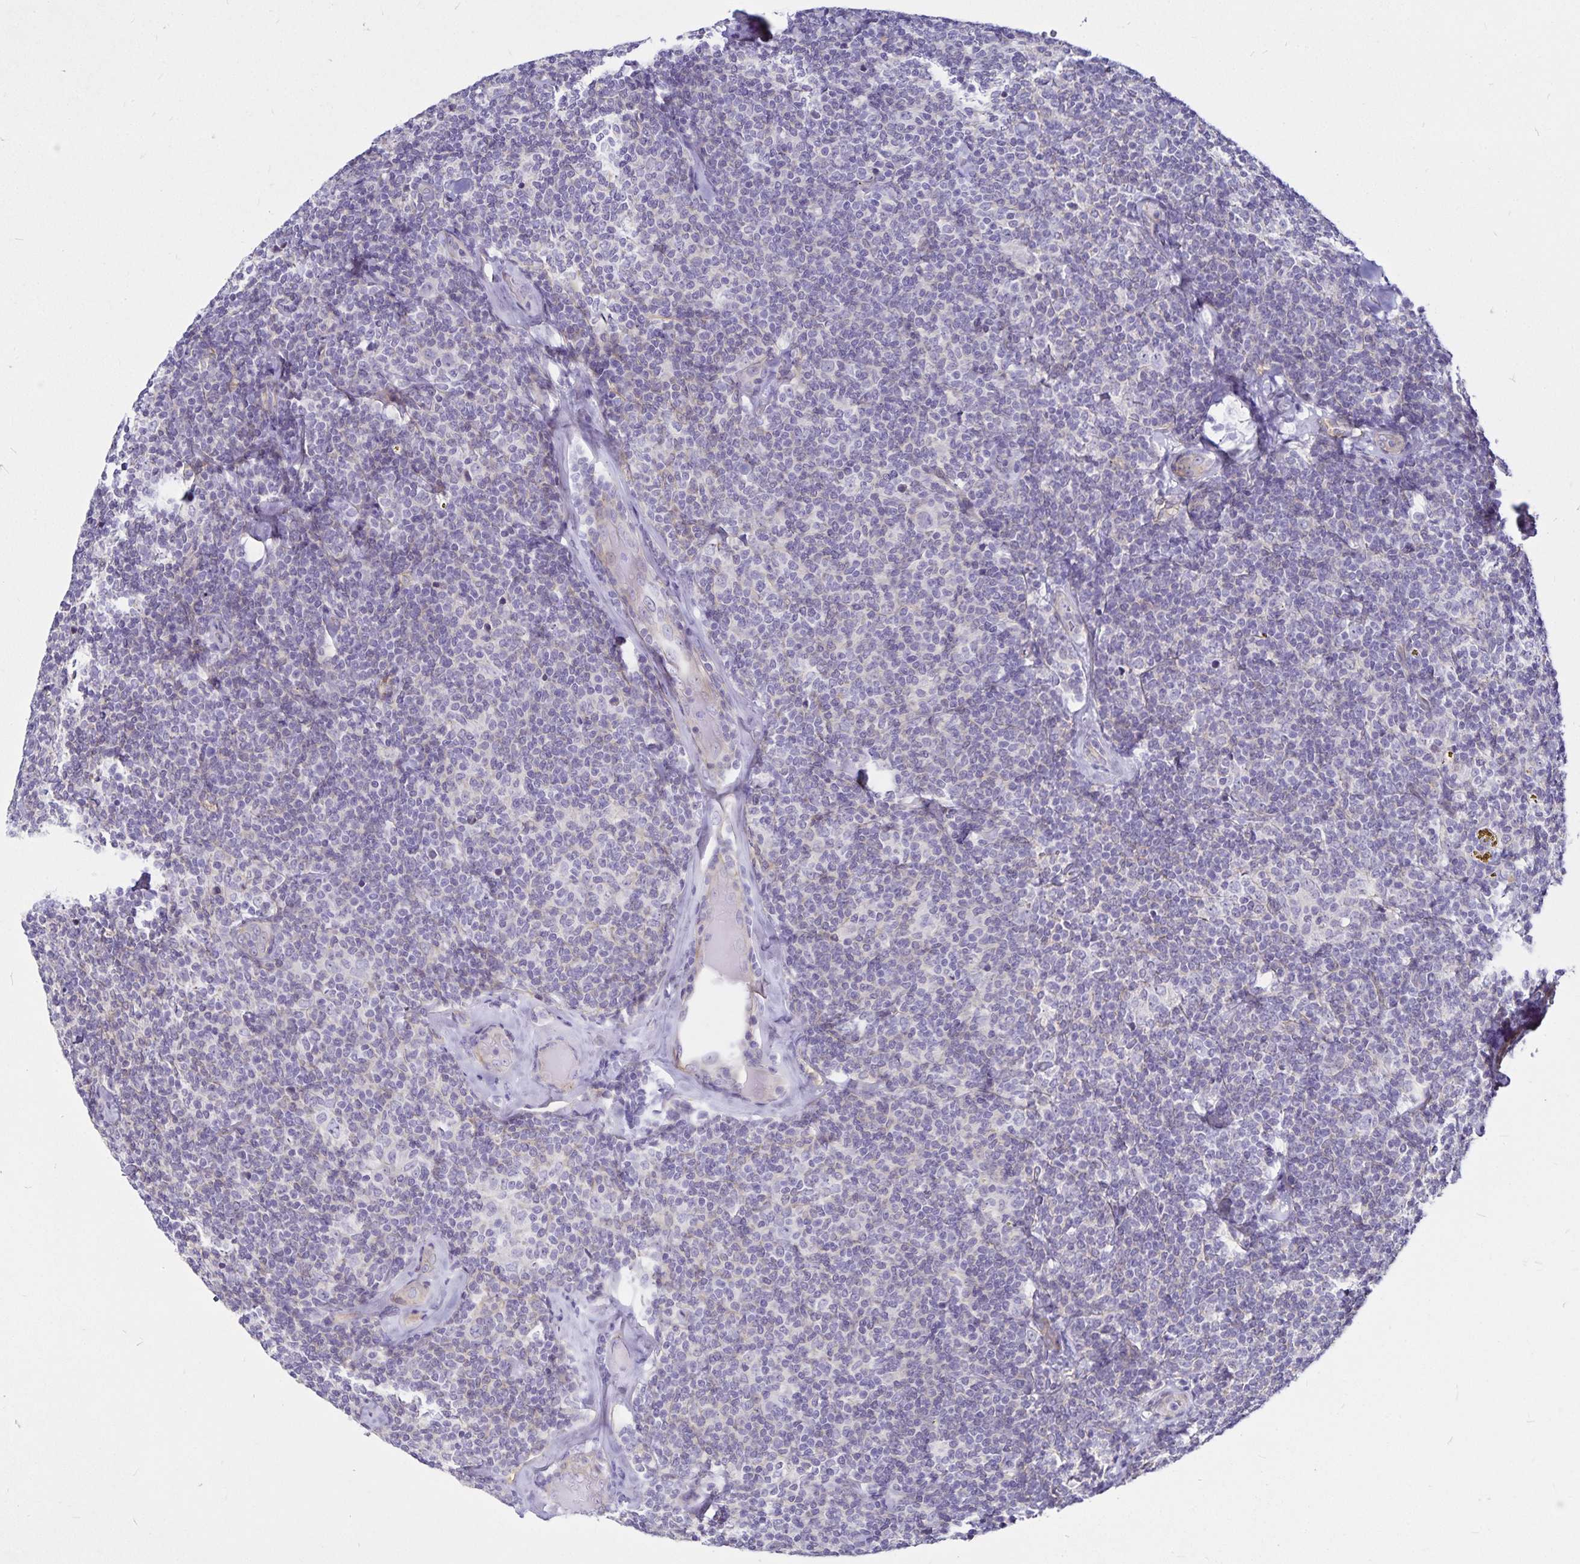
{"staining": {"intensity": "negative", "quantity": "none", "location": "none"}, "tissue": "lymphoma", "cell_type": "Tumor cells", "image_type": "cancer", "snomed": [{"axis": "morphology", "description": "Malignant lymphoma, non-Hodgkin's type, Low grade"}, {"axis": "topography", "description": "Lymph node"}], "caption": "Low-grade malignant lymphoma, non-Hodgkin's type was stained to show a protein in brown. There is no significant positivity in tumor cells.", "gene": "GNG12", "patient": {"sex": "female", "age": 56}}